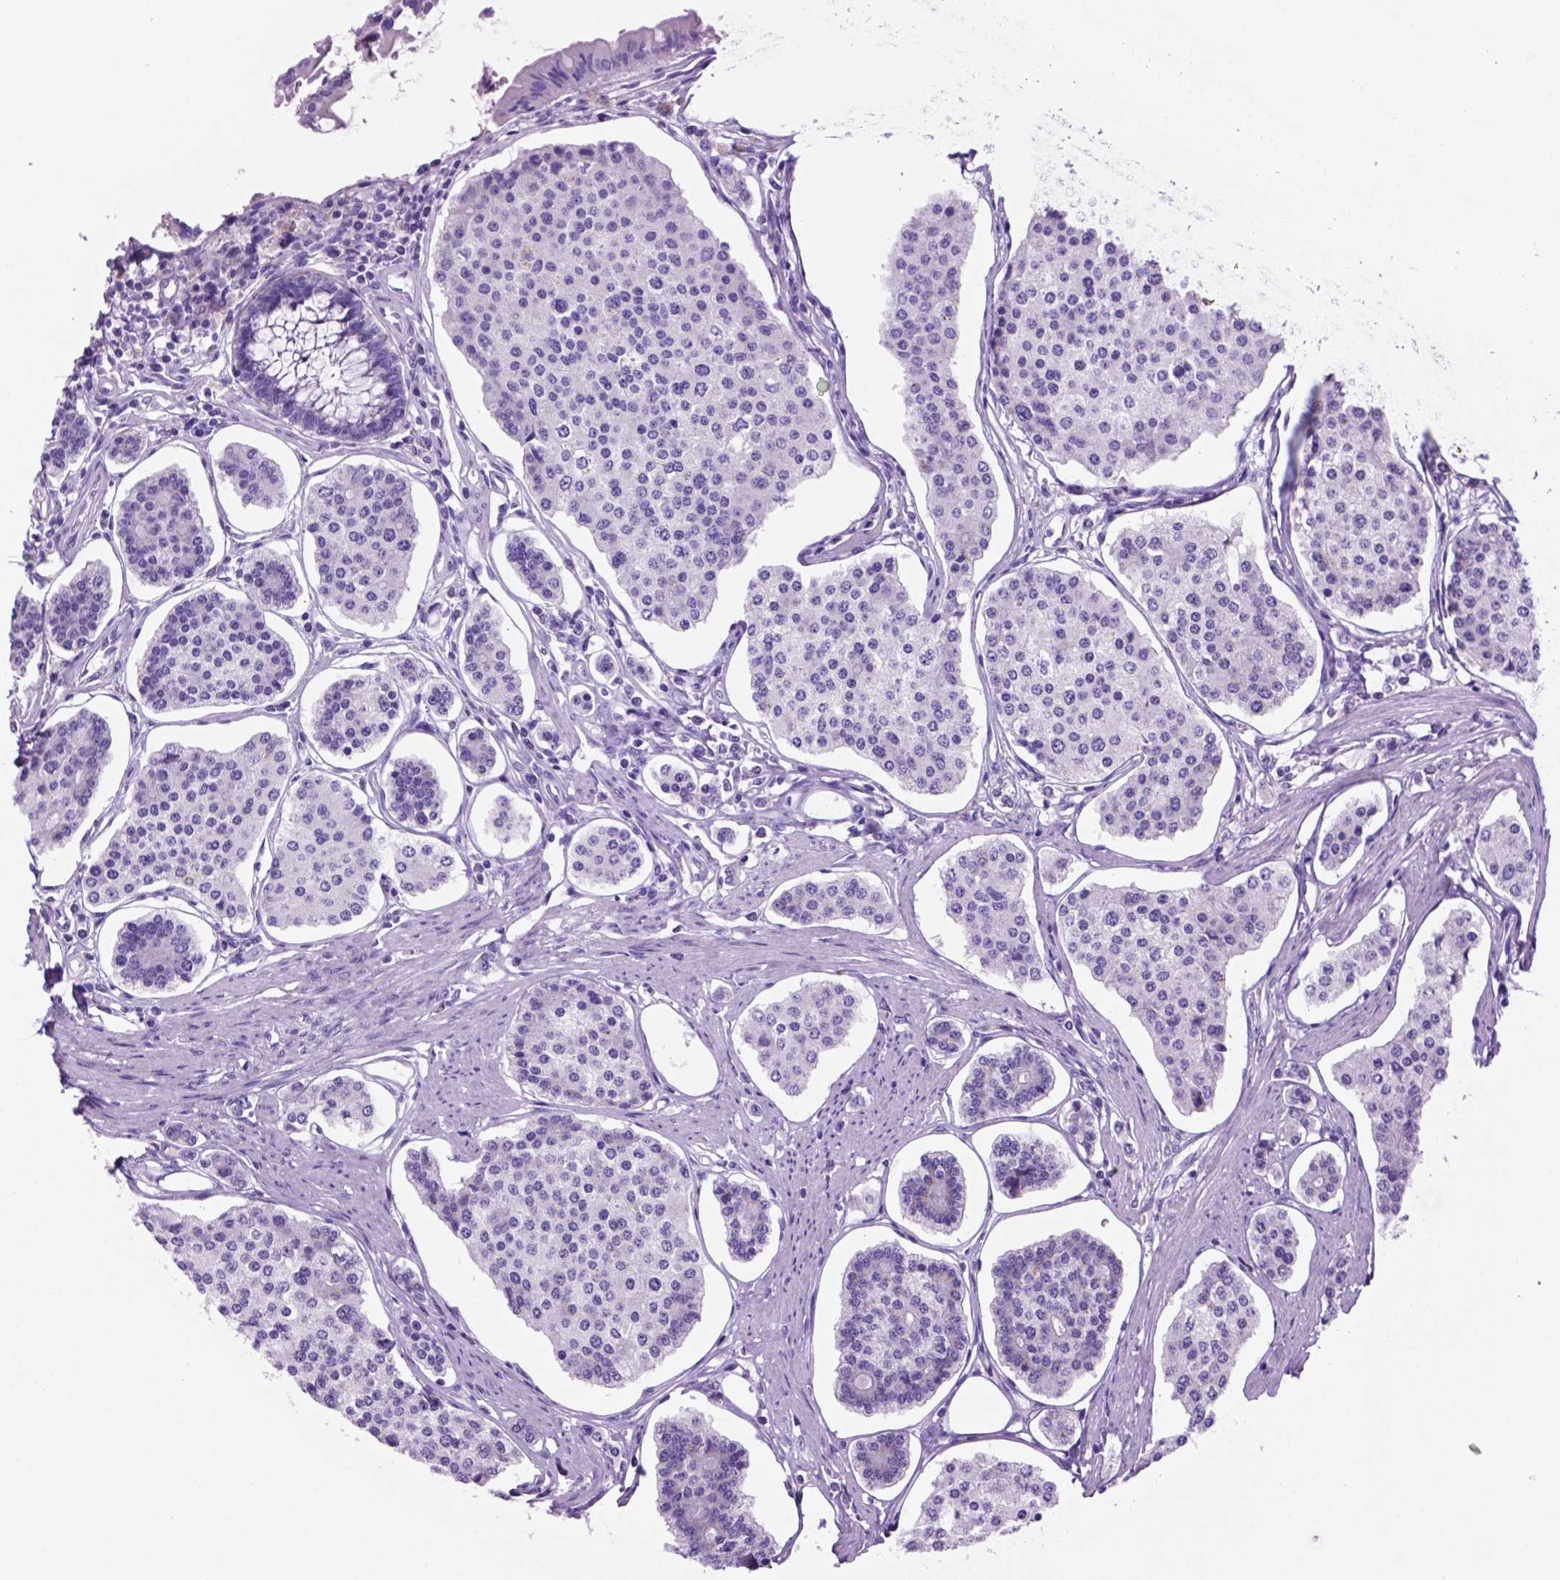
{"staining": {"intensity": "negative", "quantity": "none", "location": "none"}, "tissue": "carcinoid", "cell_type": "Tumor cells", "image_type": "cancer", "snomed": [{"axis": "morphology", "description": "Carcinoid, malignant, NOS"}, {"axis": "topography", "description": "Small intestine"}], "caption": "A micrograph of carcinoid (malignant) stained for a protein exhibits no brown staining in tumor cells. (DAB IHC visualized using brightfield microscopy, high magnification).", "gene": "HHIPL2", "patient": {"sex": "female", "age": 65}}